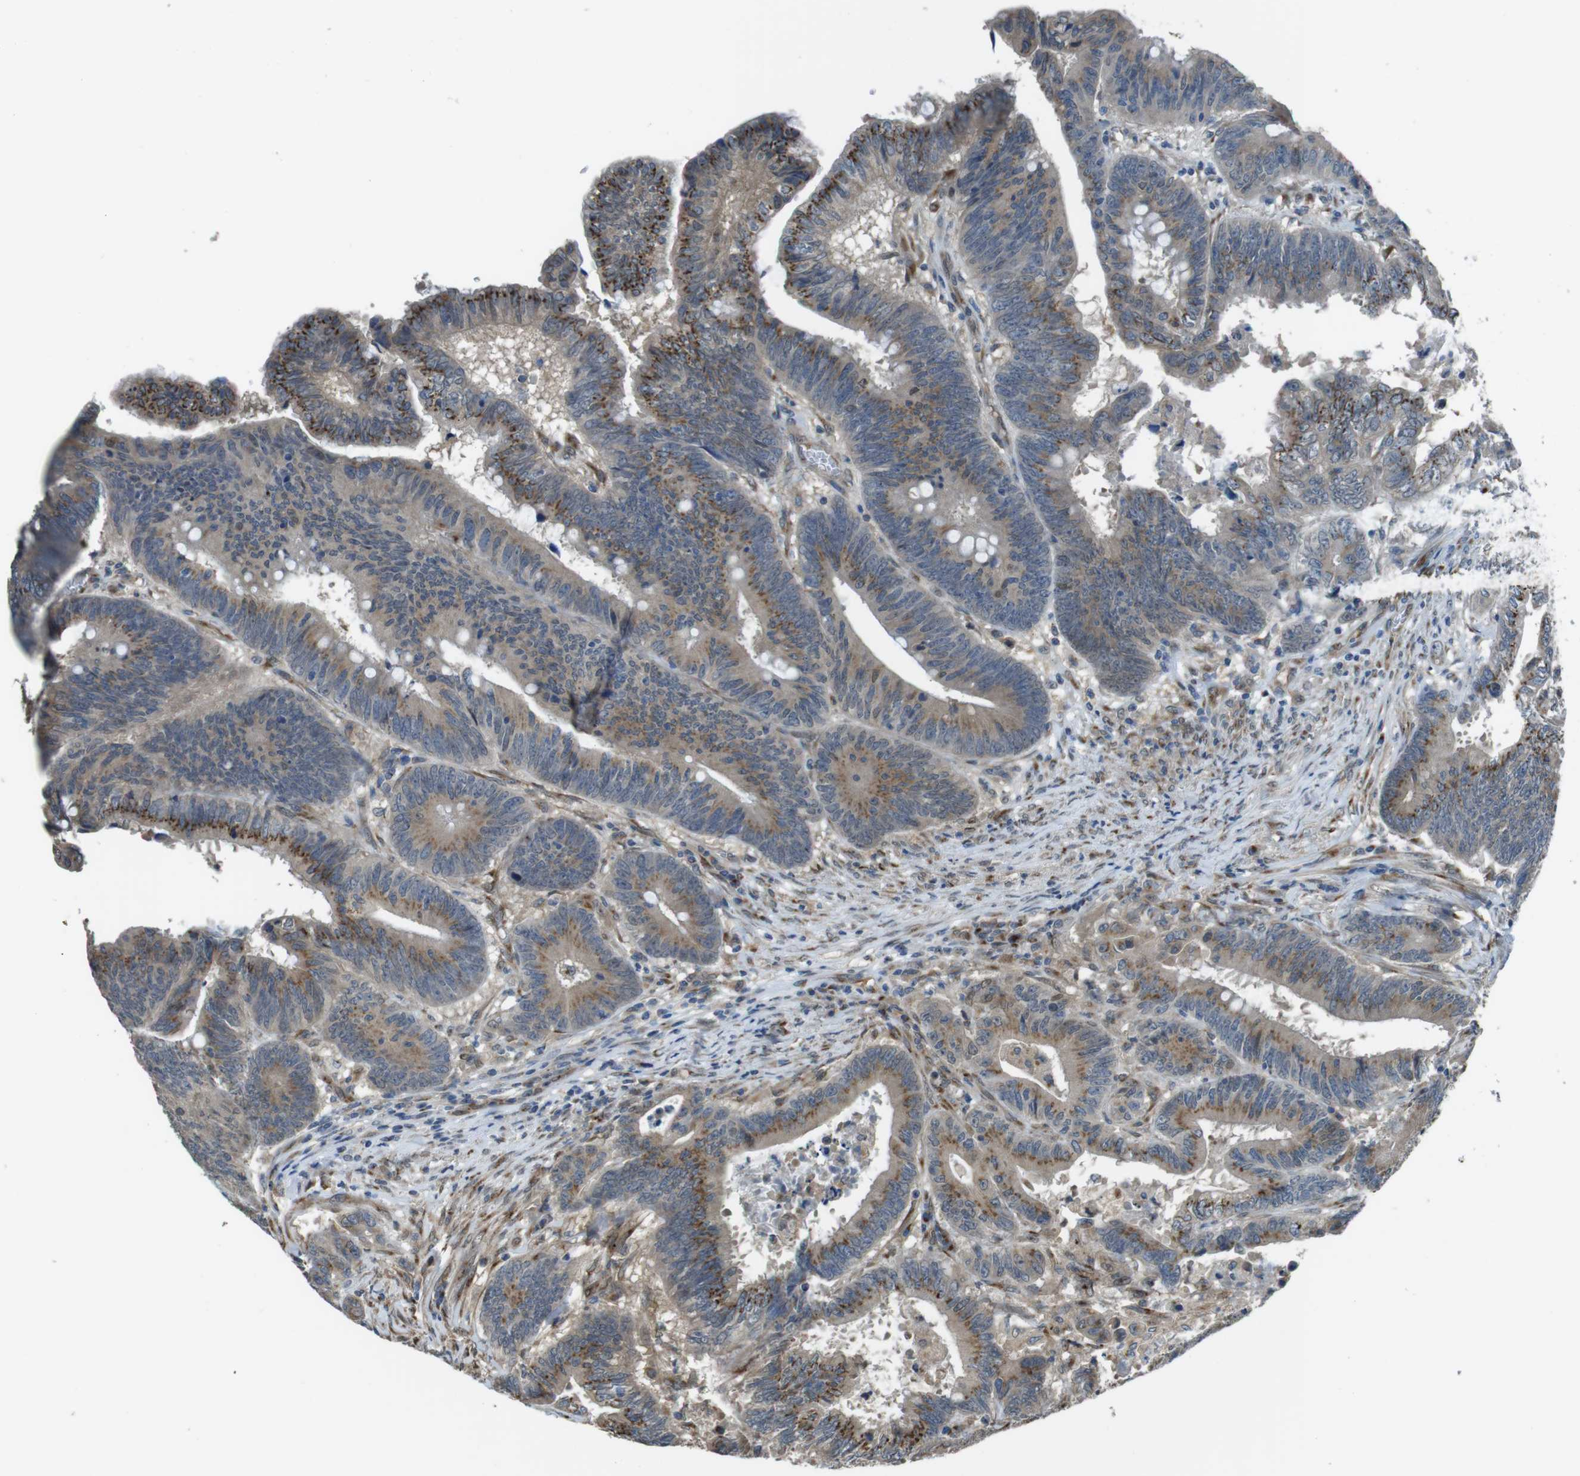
{"staining": {"intensity": "moderate", "quantity": ">75%", "location": "cytoplasmic/membranous"}, "tissue": "colorectal cancer", "cell_type": "Tumor cells", "image_type": "cancer", "snomed": [{"axis": "morphology", "description": "Adenocarcinoma, NOS"}, {"axis": "topography", "description": "Colon"}], "caption": "Immunohistochemical staining of colorectal cancer demonstrates medium levels of moderate cytoplasmic/membranous protein expression in approximately >75% of tumor cells.", "gene": "RAB6A", "patient": {"sex": "male", "age": 45}}